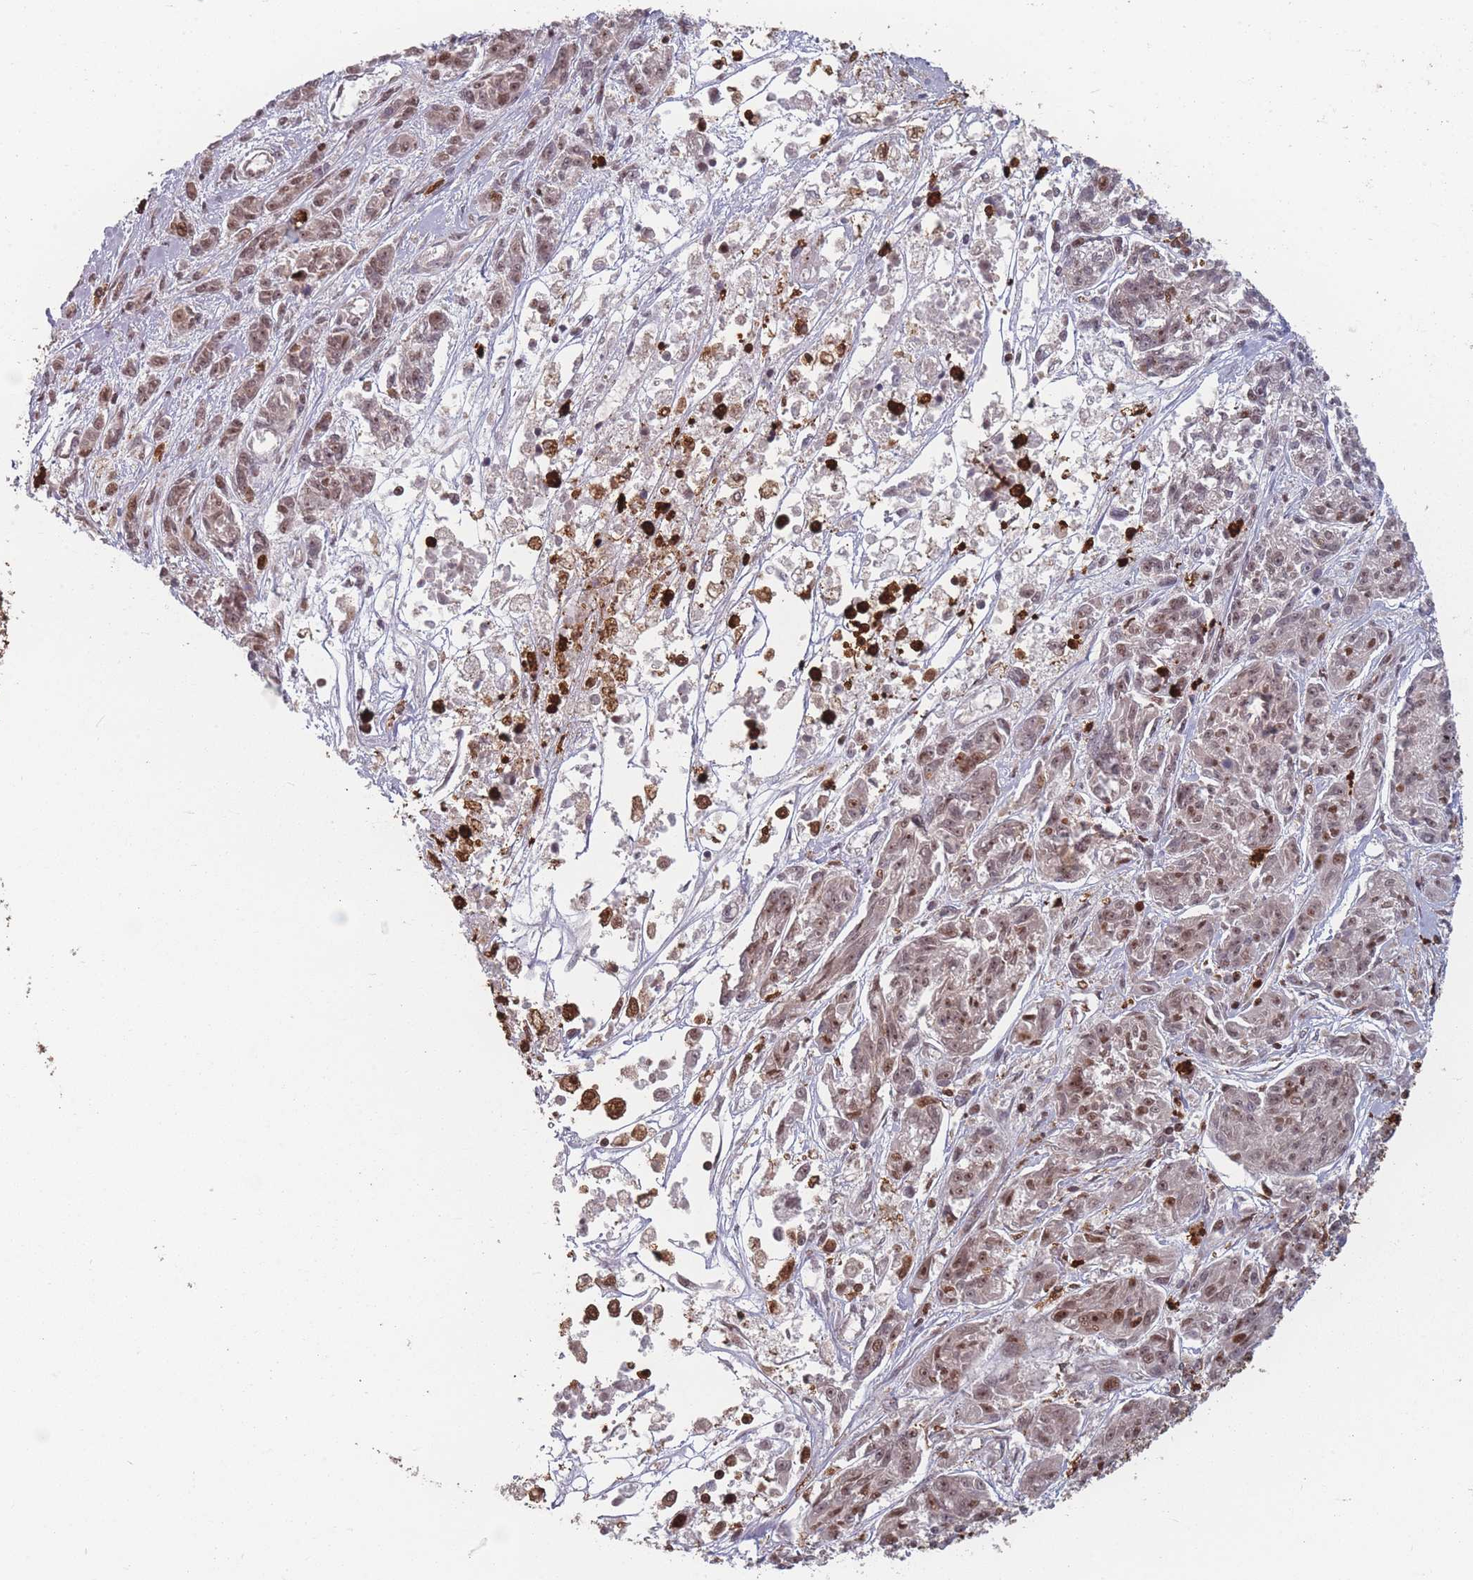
{"staining": {"intensity": "moderate", "quantity": ">75%", "location": "nuclear"}, "tissue": "melanoma", "cell_type": "Tumor cells", "image_type": "cancer", "snomed": [{"axis": "morphology", "description": "Malignant melanoma, NOS"}, {"axis": "topography", "description": "Skin"}], "caption": "An image of human melanoma stained for a protein exhibits moderate nuclear brown staining in tumor cells.", "gene": "WDR55", "patient": {"sex": "male", "age": 53}}